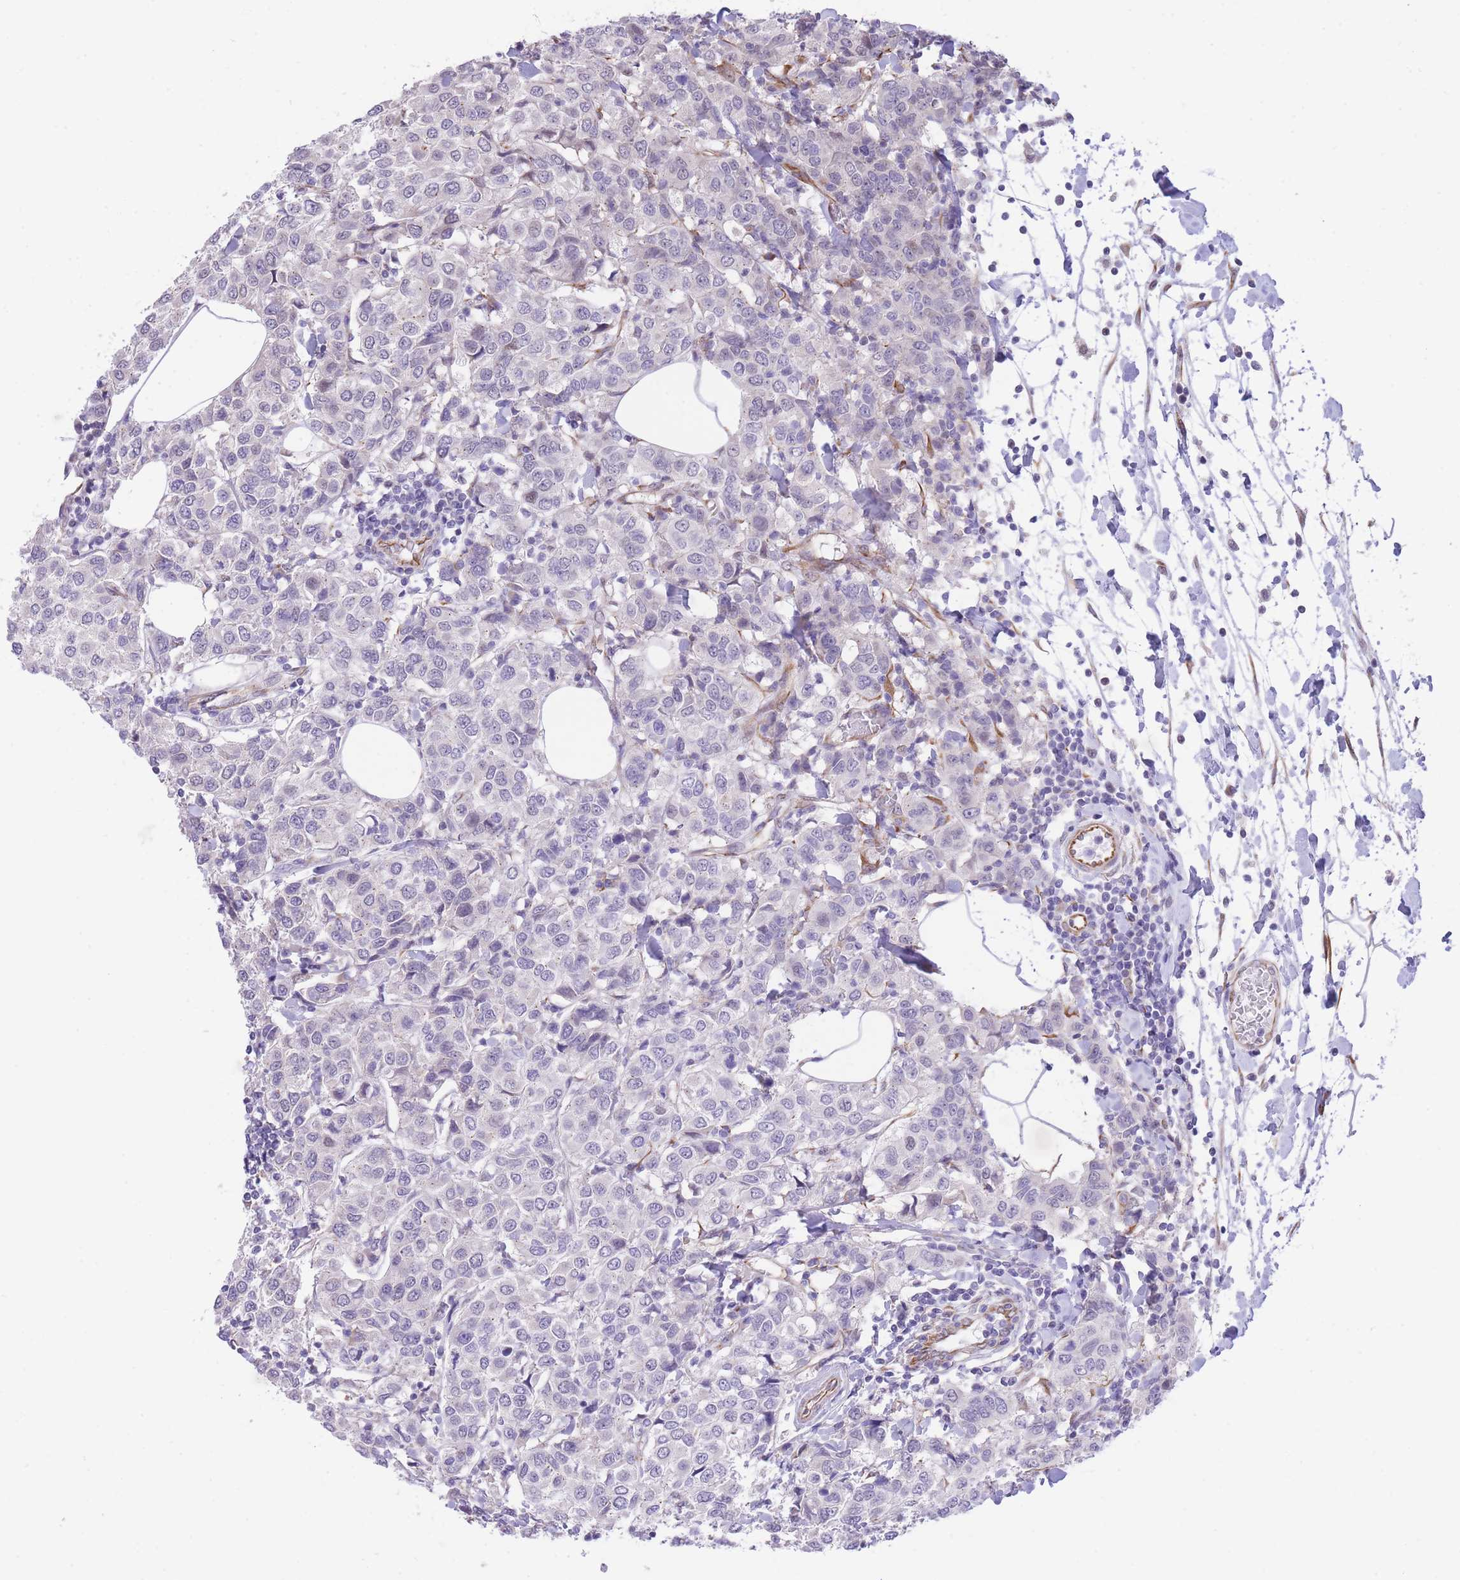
{"staining": {"intensity": "negative", "quantity": "none", "location": "none"}, "tissue": "breast cancer", "cell_type": "Tumor cells", "image_type": "cancer", "snomed": [{"axis": "morphology", "description": "Duct carcinoma"}, {"axis": "topography", "description": "Breast"}], "caption": "IHC histopathology image of breast cancer stained for a protein (brown), which shows no positivity in tumor cells.", "gene": "PSG8", "patient": {"sex": "female", "age": 55}}